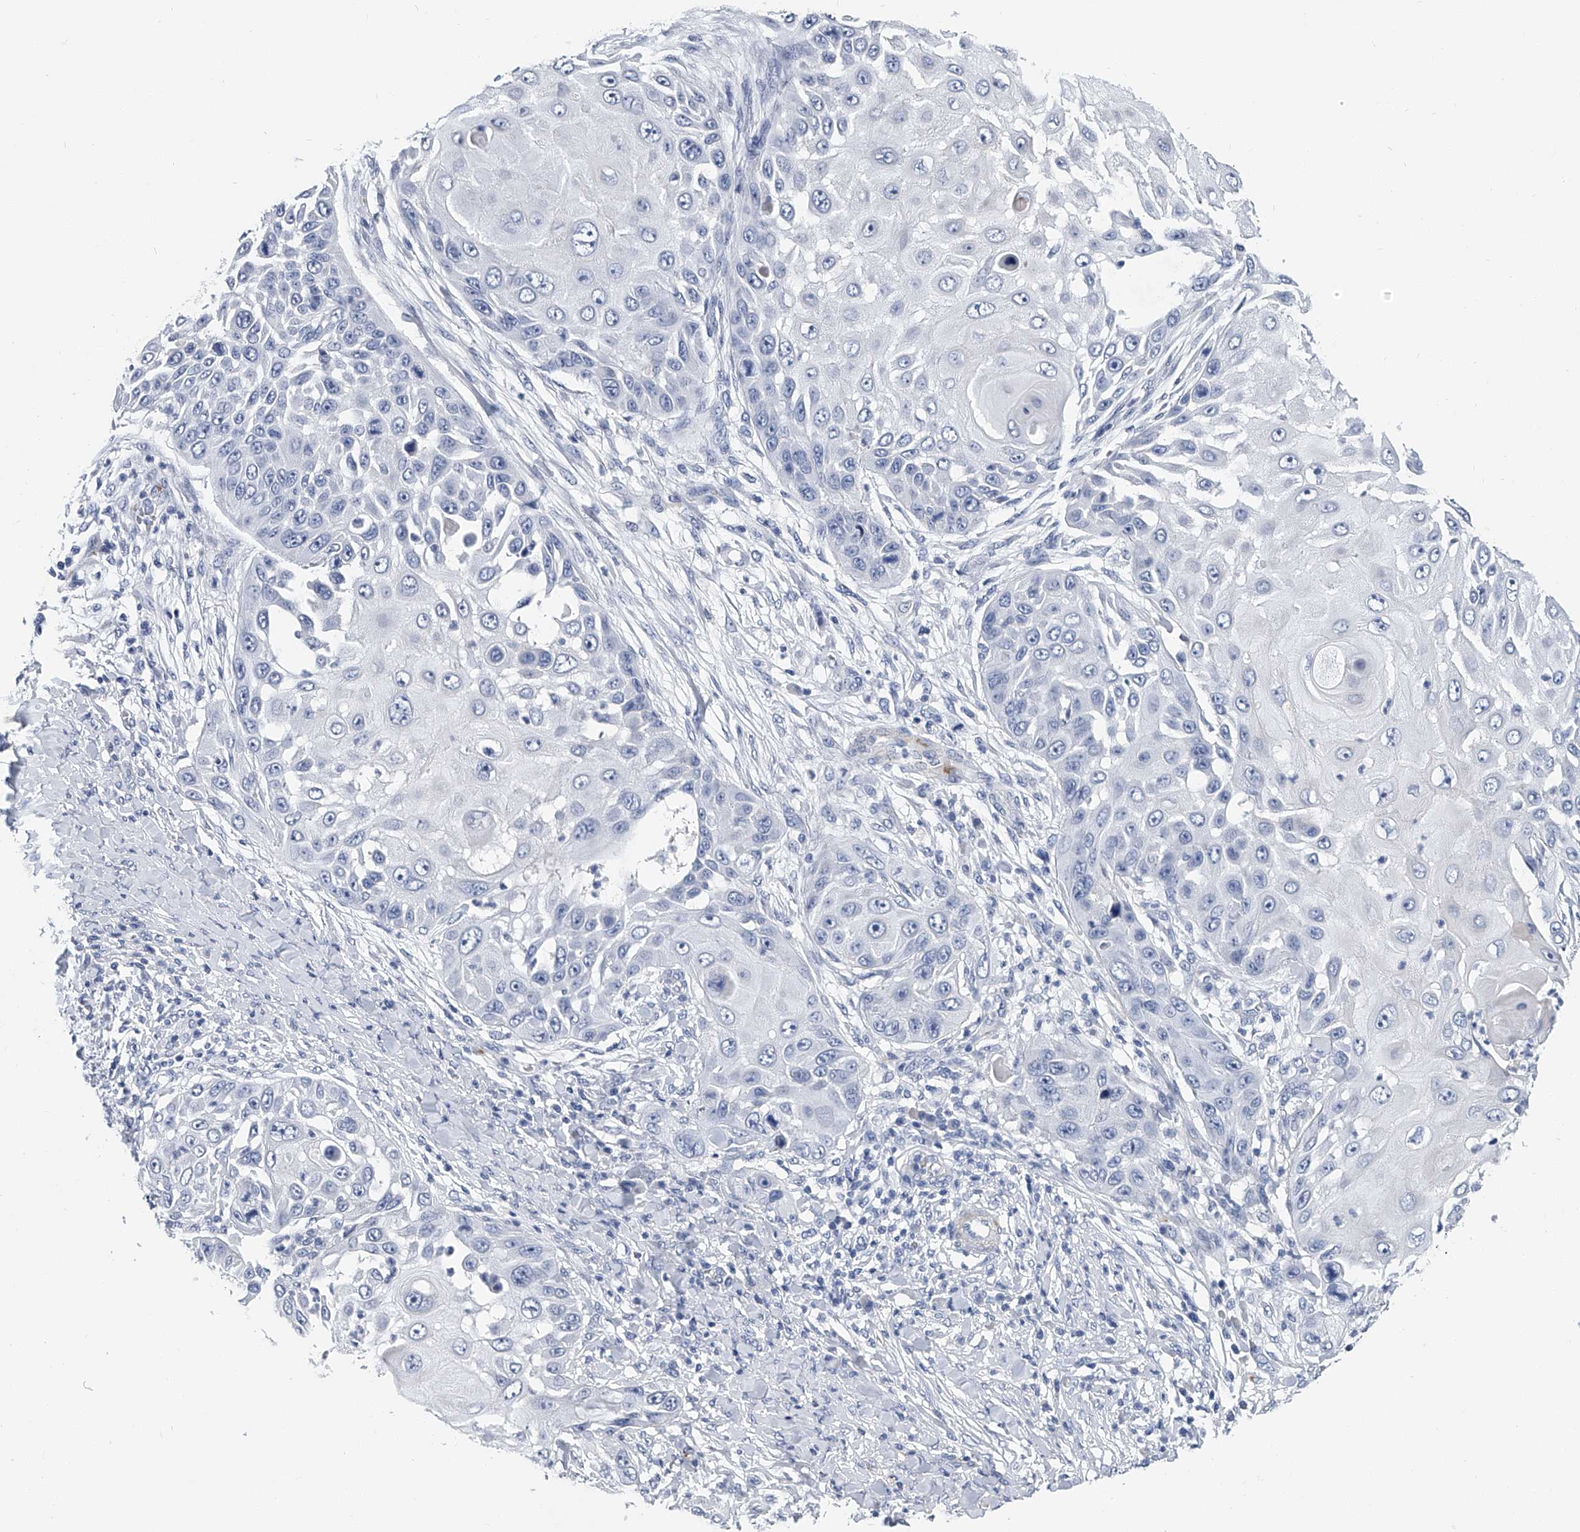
{"staining": {"intensity": "negative", "quantity": "none", "location": "none"}, "tissue": "skin cancer", "cell_type": "Tumor cells", "image_type": "cancer", "snomed": [{"axis": "morphology", "description": "Squamous cell carcinoma, NOS"}, {"axis": "topography", "description": "Skin"}], "caption": "This is an immunohistochemistry (IHC) micrograph of human skin cancer (squamous cell carcinoma). There is no staining in tumor cells.", "gene": "KIRREL1", "patient": {"sex": "female", "age": 44}}